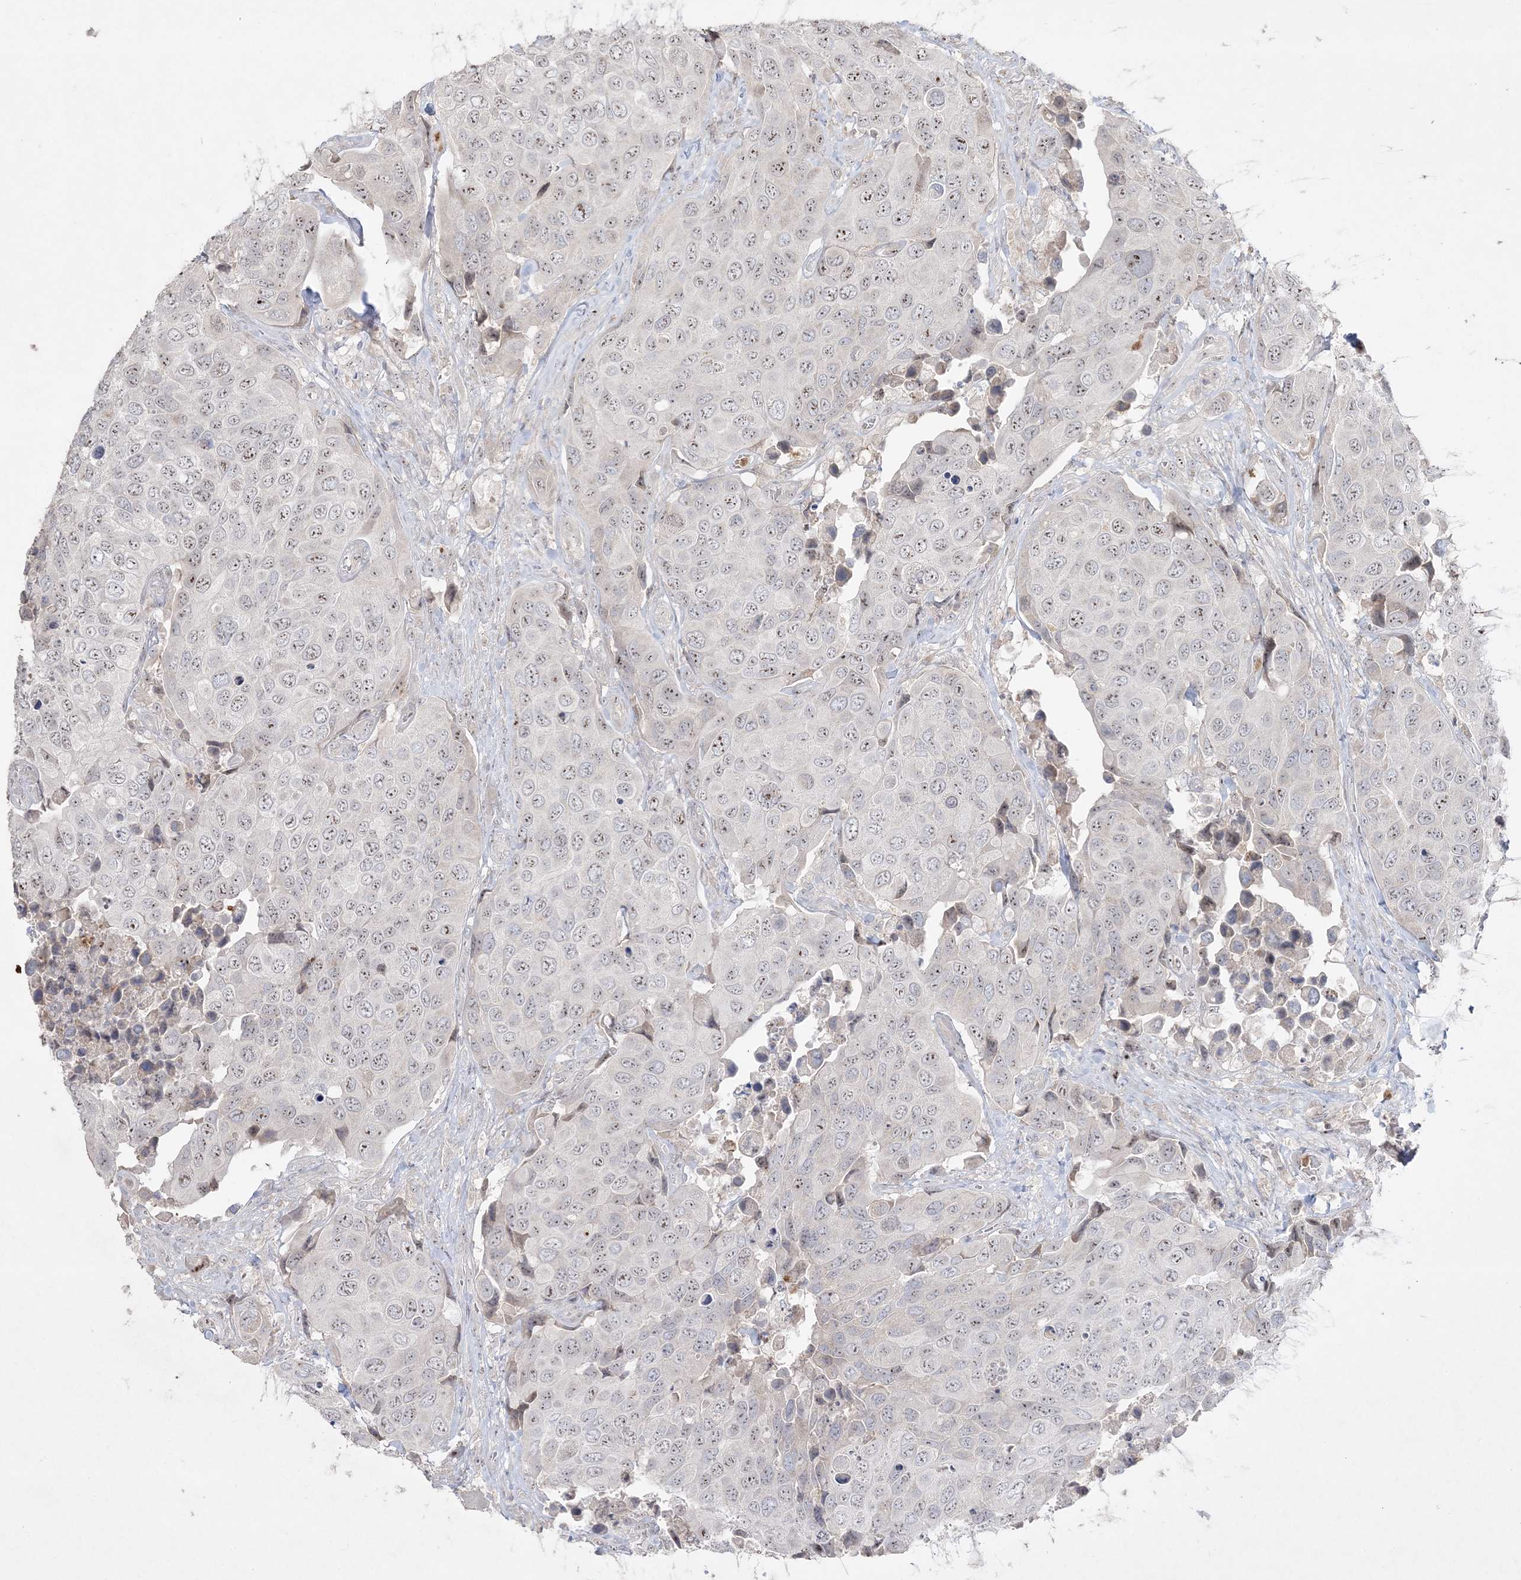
{"staining": {"intensity": "weak", "quantity": "25%-75%", "location": "nuclear"}, "tissue": "urothelial cancer", "cell_type": "Tumor cells", "image_type": "cancer", "snomed": [{"axis": "morphology", "description": "Urothelial carcinoma, High grade"}, {"axis": "topography", "description": "Urinary bladder"}], "caption": "High-magnification brightfield microscopy of urothelial cancer stained with DAB (3,3'-diaminobenzidine) (brown) and counterstained with hematoxylin (blue). tumor cells exhibit weak nuclear positivity is present in about25%-75% of cells.", "gene": "NOP16", "patient": {"sex": "male", "age": 74}}